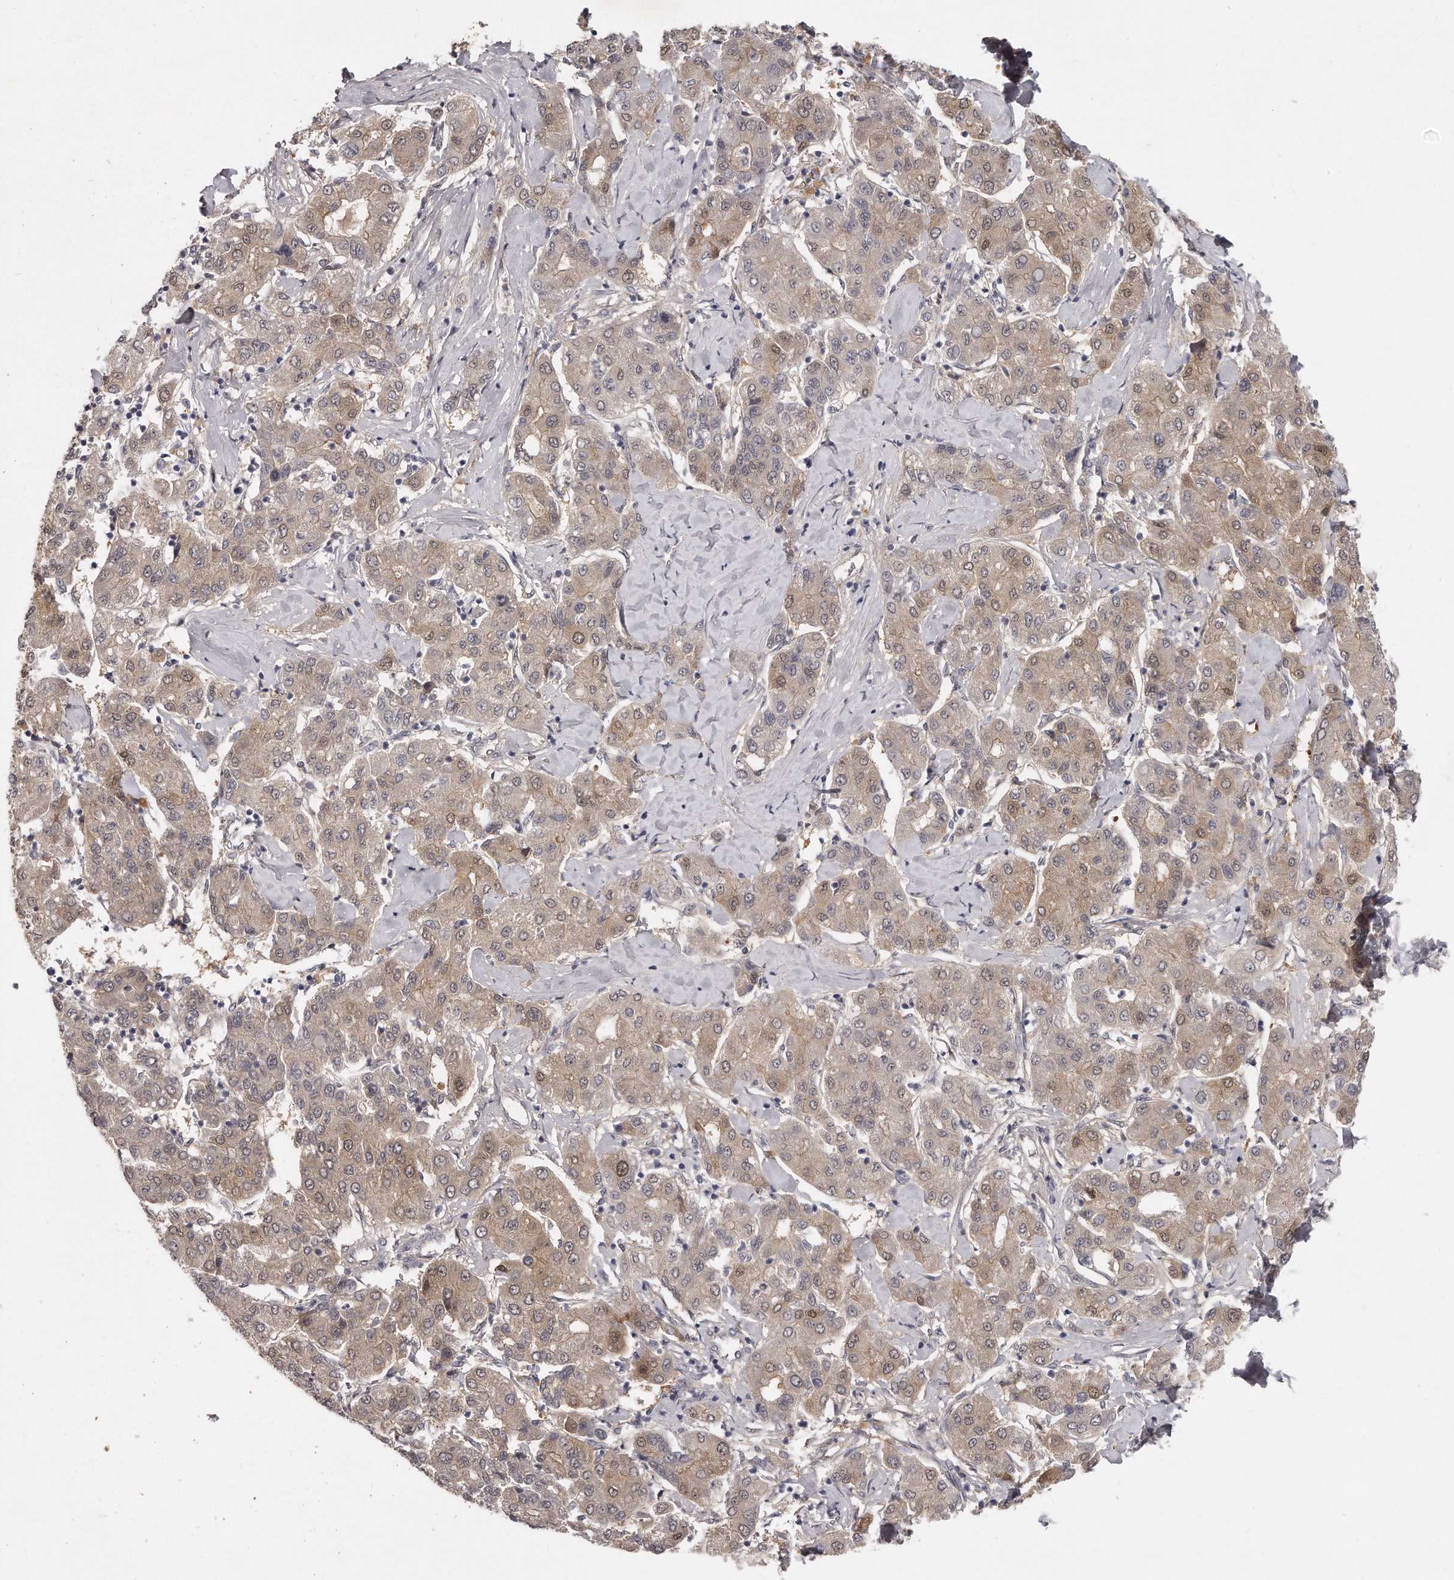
{"staining": {"intensity": "moderate", "quantity": ">75%", "location": "cytoplasmic/membranous,nuclear"}, "tissue": "liver cancer", "cell_type": "Tumor cells", "image_type": "cancer", "snomed": [{"axis": "morphology", "description": "Carcinoma, Hepatocellular, NOS"}, {"axis": "topography", "description": "Liver"}], "caption": "Approximately >75% of tumor cells in human liver cancer exhibit moderate cytoplasmic/membranous and nuclear protein positivity as visualized by brown immunohistochemical staining.", "gene": "GGCT", "patient": {"sex": "male", "age": 65}}